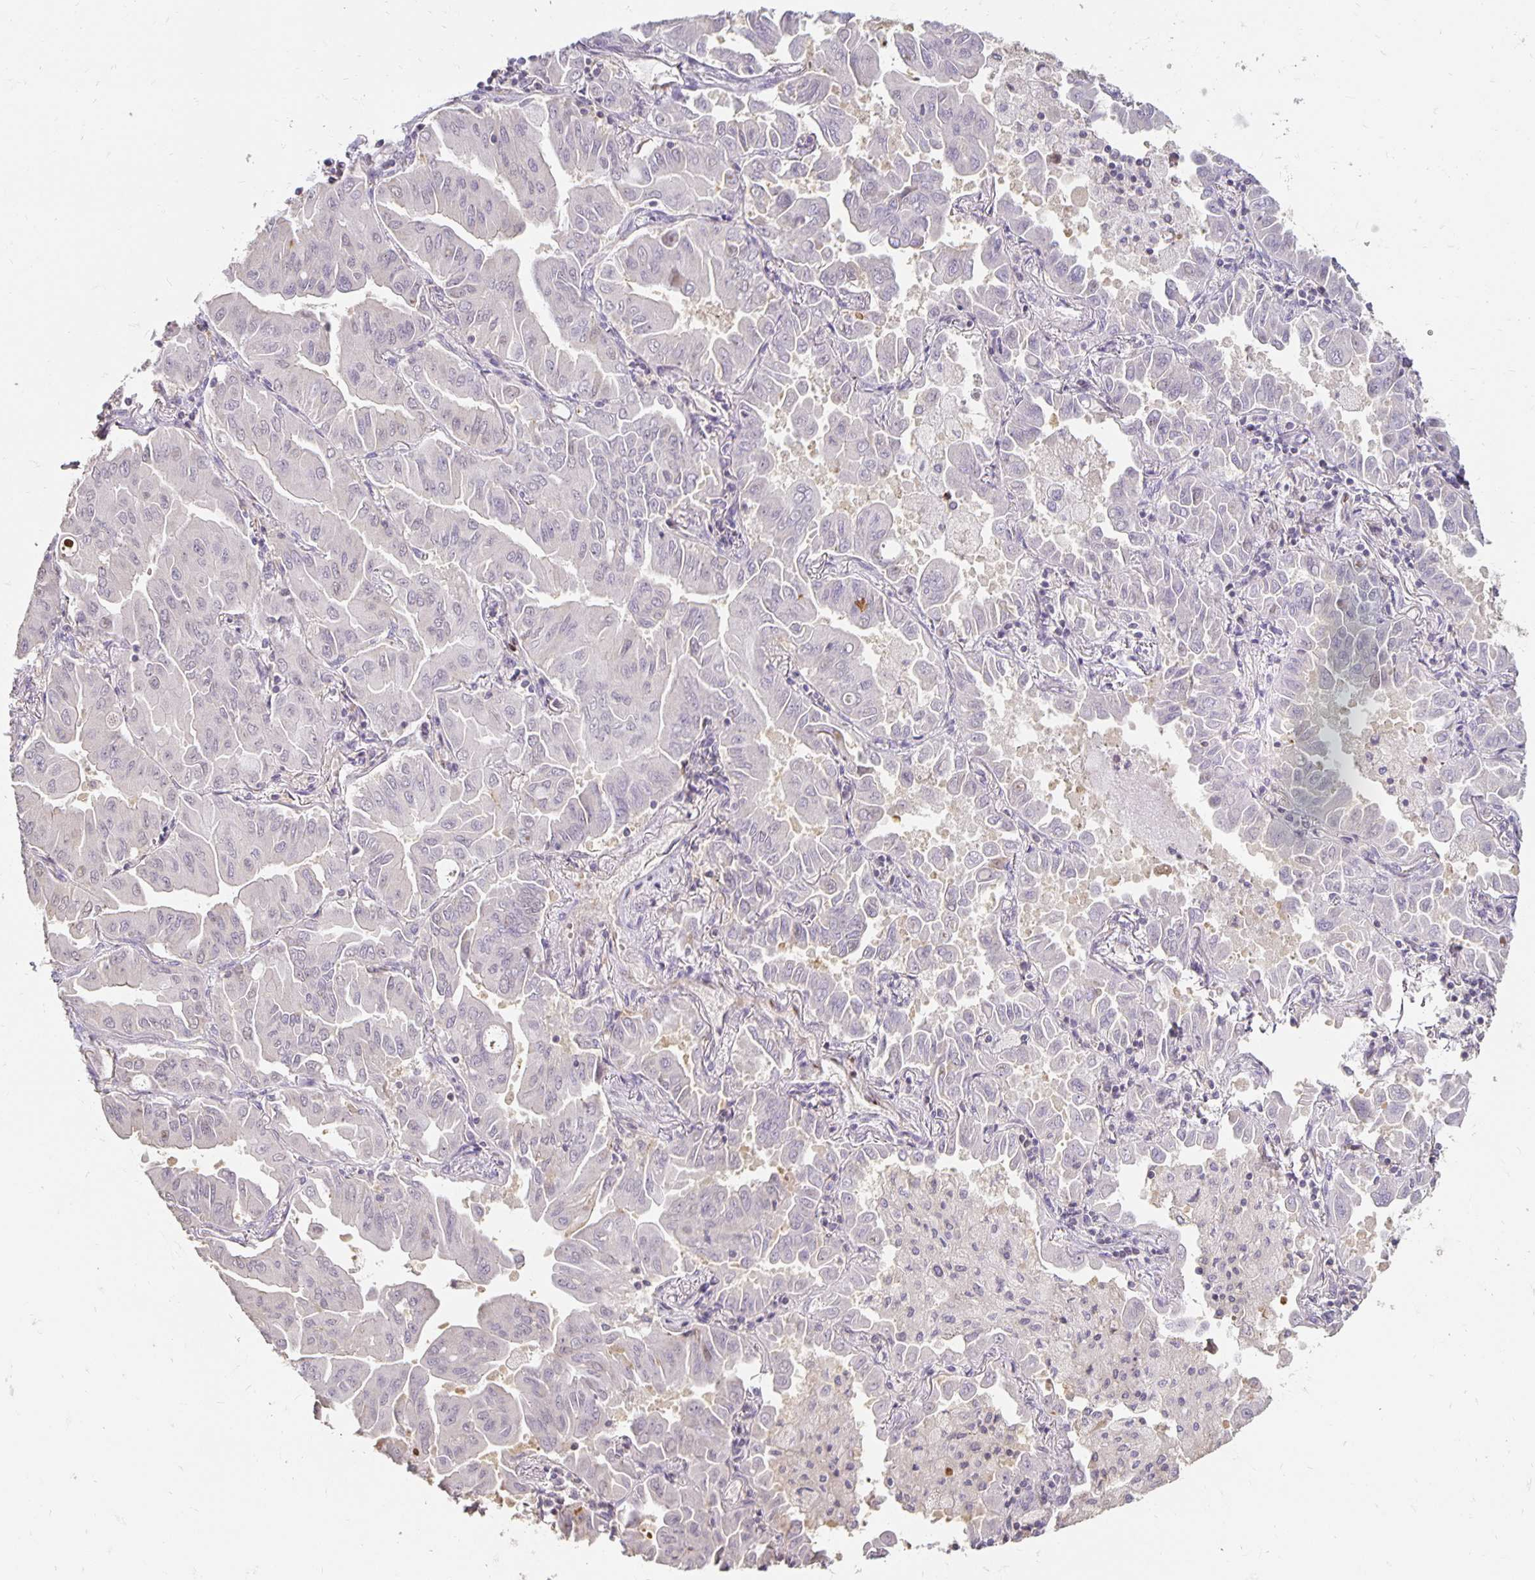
{"staining": {"intensity": "negative", "quantity": "none", "location": "none"}, "tissue": "lung cancer", "cell_type": "Tumor cells", "image_type": "cancer", "snomed": [{"axis": "morphology", "description": "Adenocarcinoma, NOS"}, {"axis": "topography", "description": "Lung"}], "caption": "Lung adenocarcinoma stained for a protein using immunohistochemistry demonstrates no staining tumor cells.", "gene": "CST6", "patient": {"sex": "male", "age": 64}}